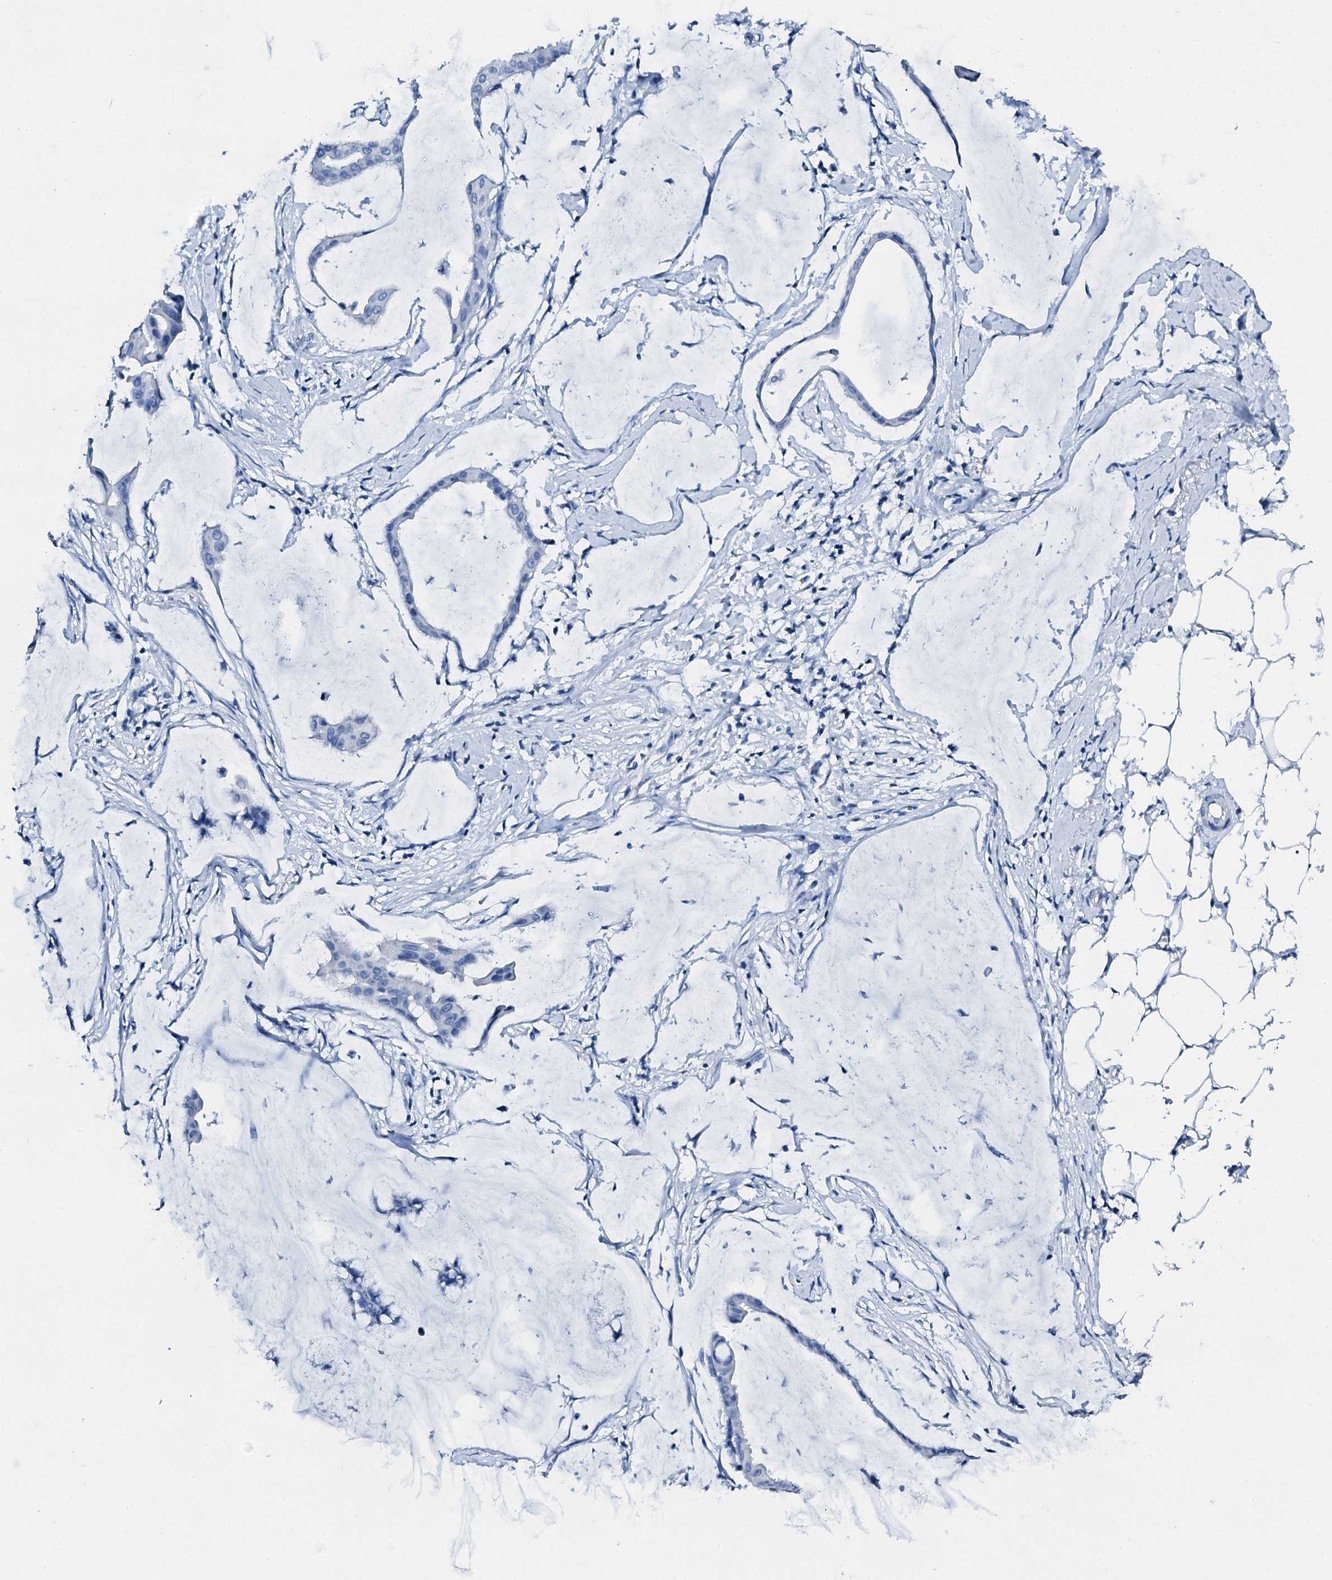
{"staining": {"intensity": "negative", "quantity": "none", "location": "none"}, "tissue": "ovarian cancer", "cell_type": "Tumor cells", "image_type": "cancer", "snomed": [{"axis": "morphology", "description": "Cystadenocarcinoma, mucinous, NOS"}, {"axis": "topography", "description": "Ovary"}], "caption": "Immunohistochemistry photomicrograph of neoplastic tissue: ovarian cancer stained with DAB (3,3'-diaminobenzidine) shows no significant protein expression in tumor cells. Brightfield microscopy of immunohistochemistry (IHC) stained with DAB (3,3'-diaminobenzidine) (brown) and hematoxylin (blue), captured at high magnification.", "gene": "PTH", "patient": {"sex": "female", "age": 73}}